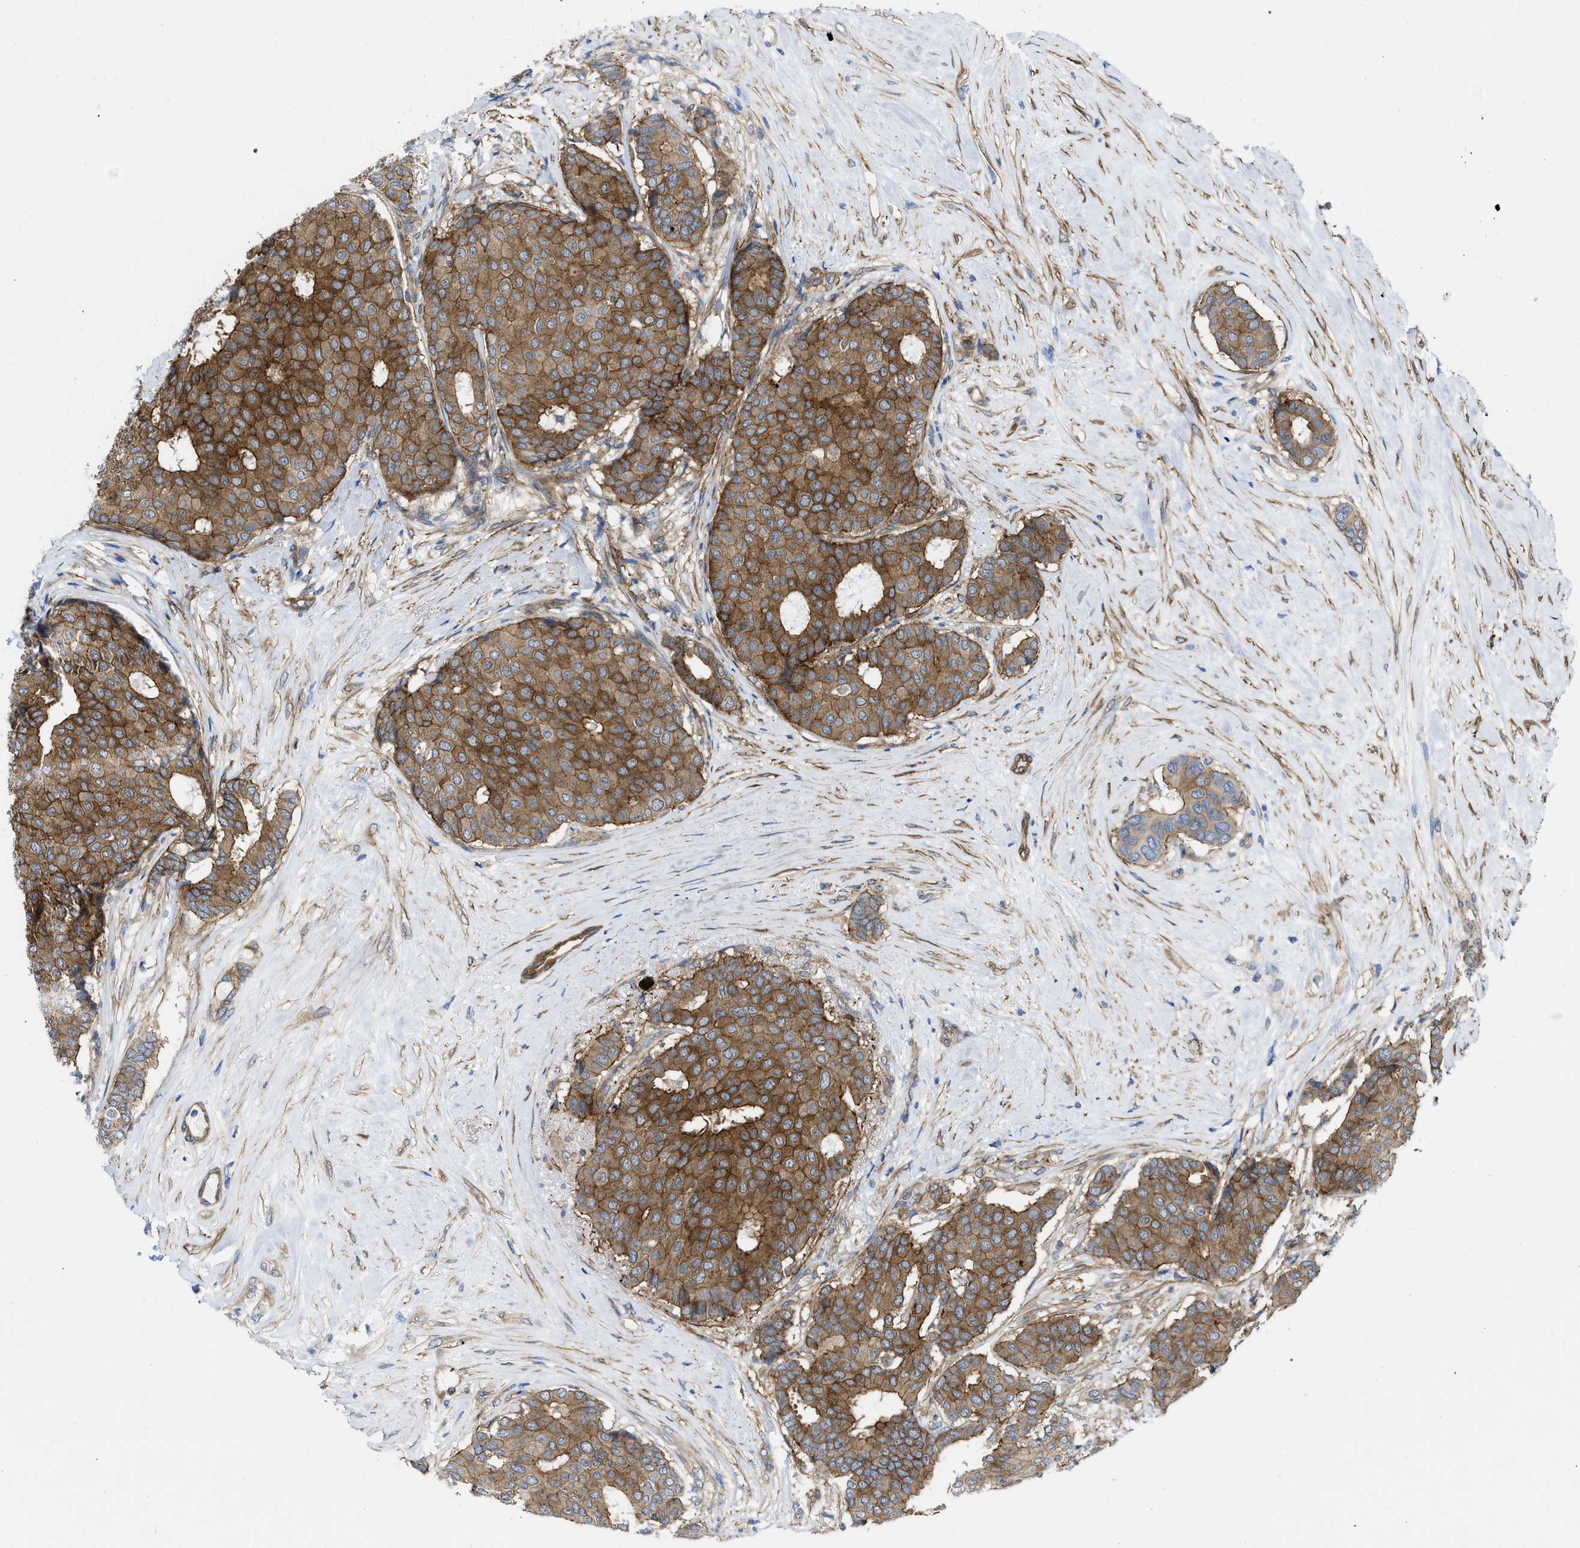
{"staining": {"intensity": "moderate", "quantity": ">75%", "location": "cytoplasmic/membranous"}, "tissue": "breast cancer", "cell_type": "Tumor cells", "image_type": "cancer", "snomed": [{"axis": "morphology", "description": "Duct carcinoma"}, {"axis": "topography", "description": "Breast"}], "caption": "DAB immunohistochemical staining of breast intraductal carcinoma reveals moderate cytoplasmic/membranous protein expression in about >75% of tumor cells. (brown staining indicates protein expression, while blue staining denotes nuclei).", "gene": "PDLIM5", "patient": {"sex": "female", "age": 75}}